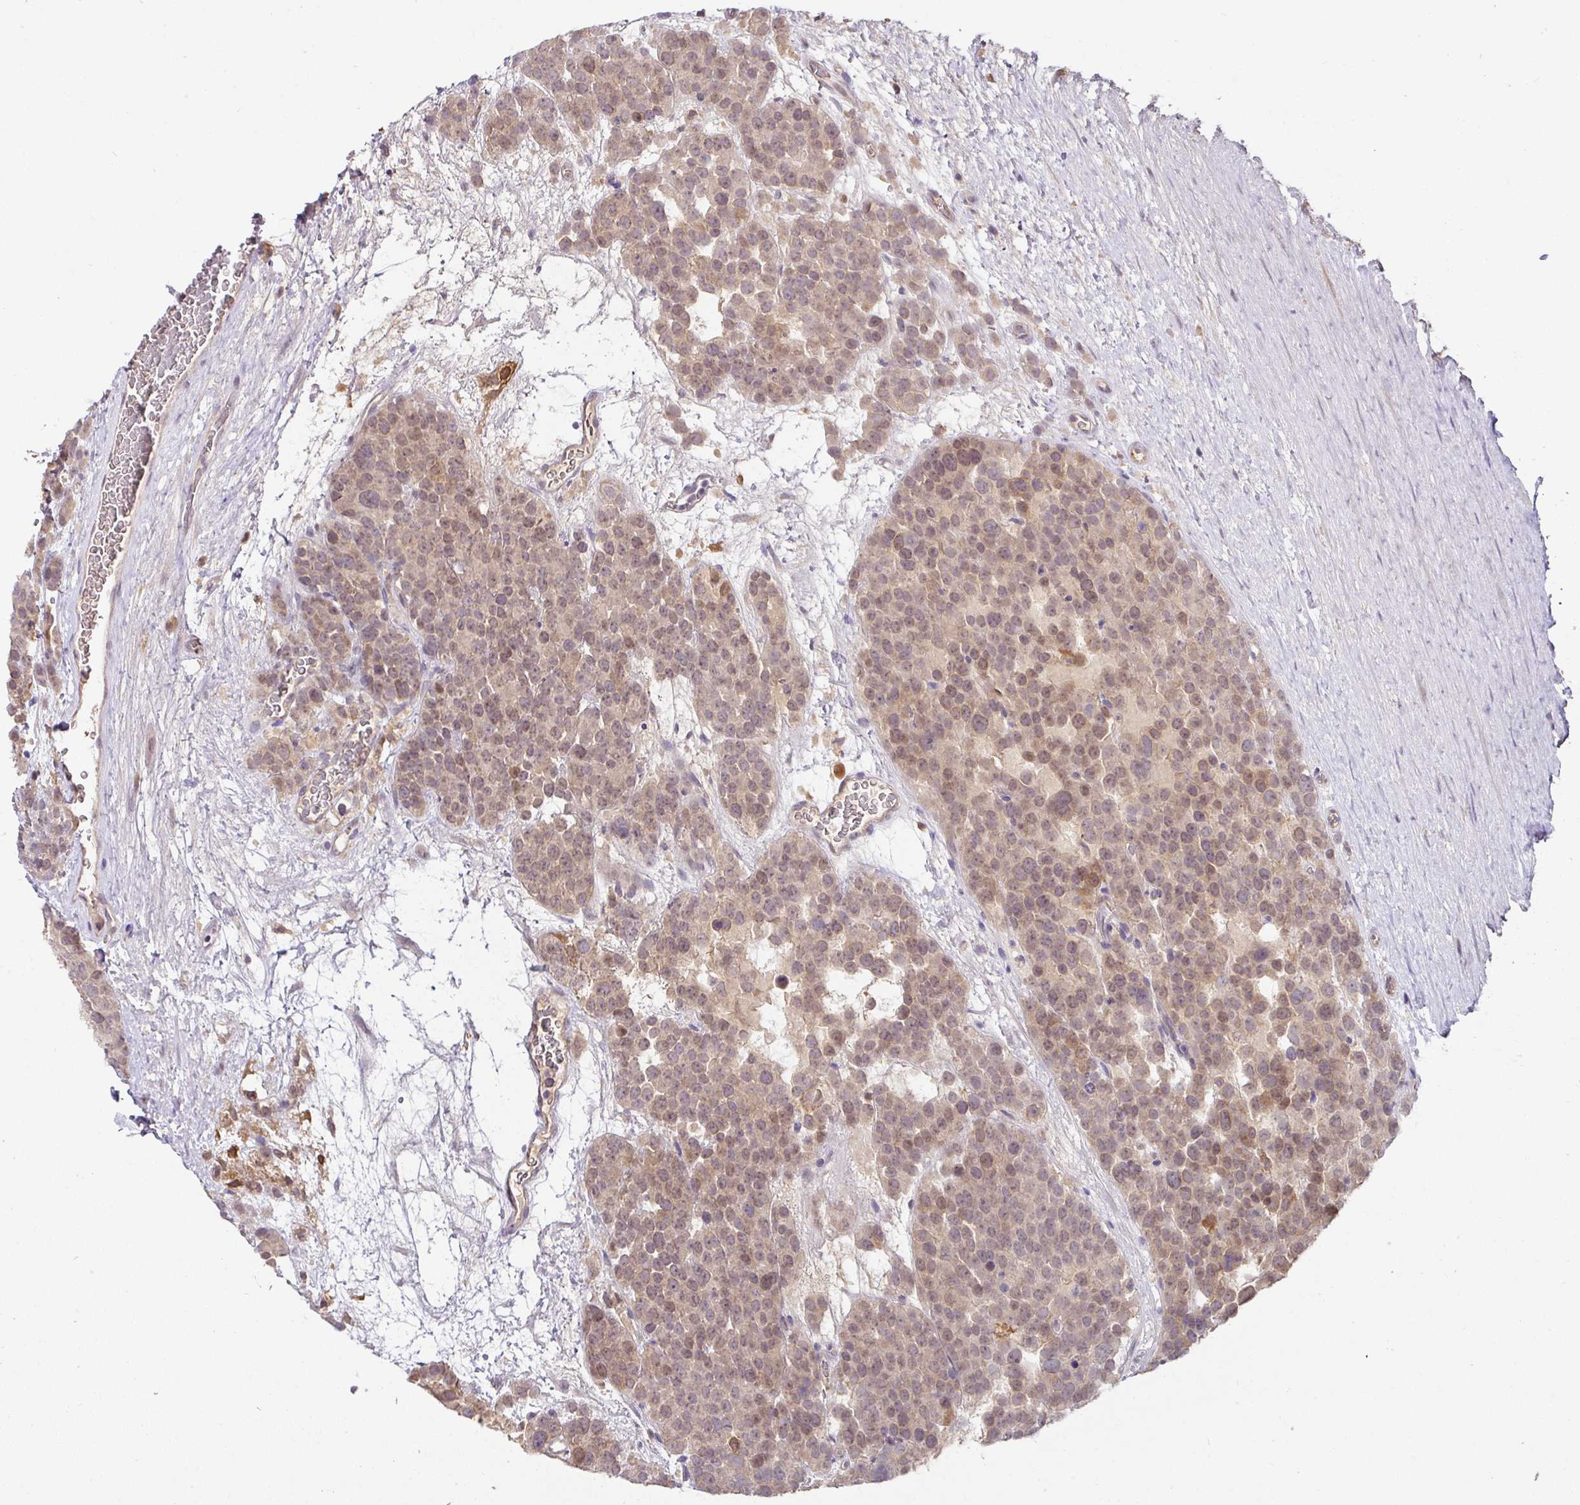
{"staining": {"intensity": "weak", "quantity": ">75%", "location": "cytoplasmic/membranous,nuclear"}, "tissue": "testis cancer", "cell_type": "Tumor cells", "image_type": "cancer", "snomed": [{"axis": "morphology", "description": "Seminoma, NOS"}, {"axis": "topography", "description": "Testis"}], "caption": "Immunohistochemistry of seminoma (testis) demonstrates low levels of weak cytoplasmic/membranous and nuclear expression in approximately >75% of tumor cells.", "gene": "GCNT7", "patient": {"sex": "male", "age": 71}}